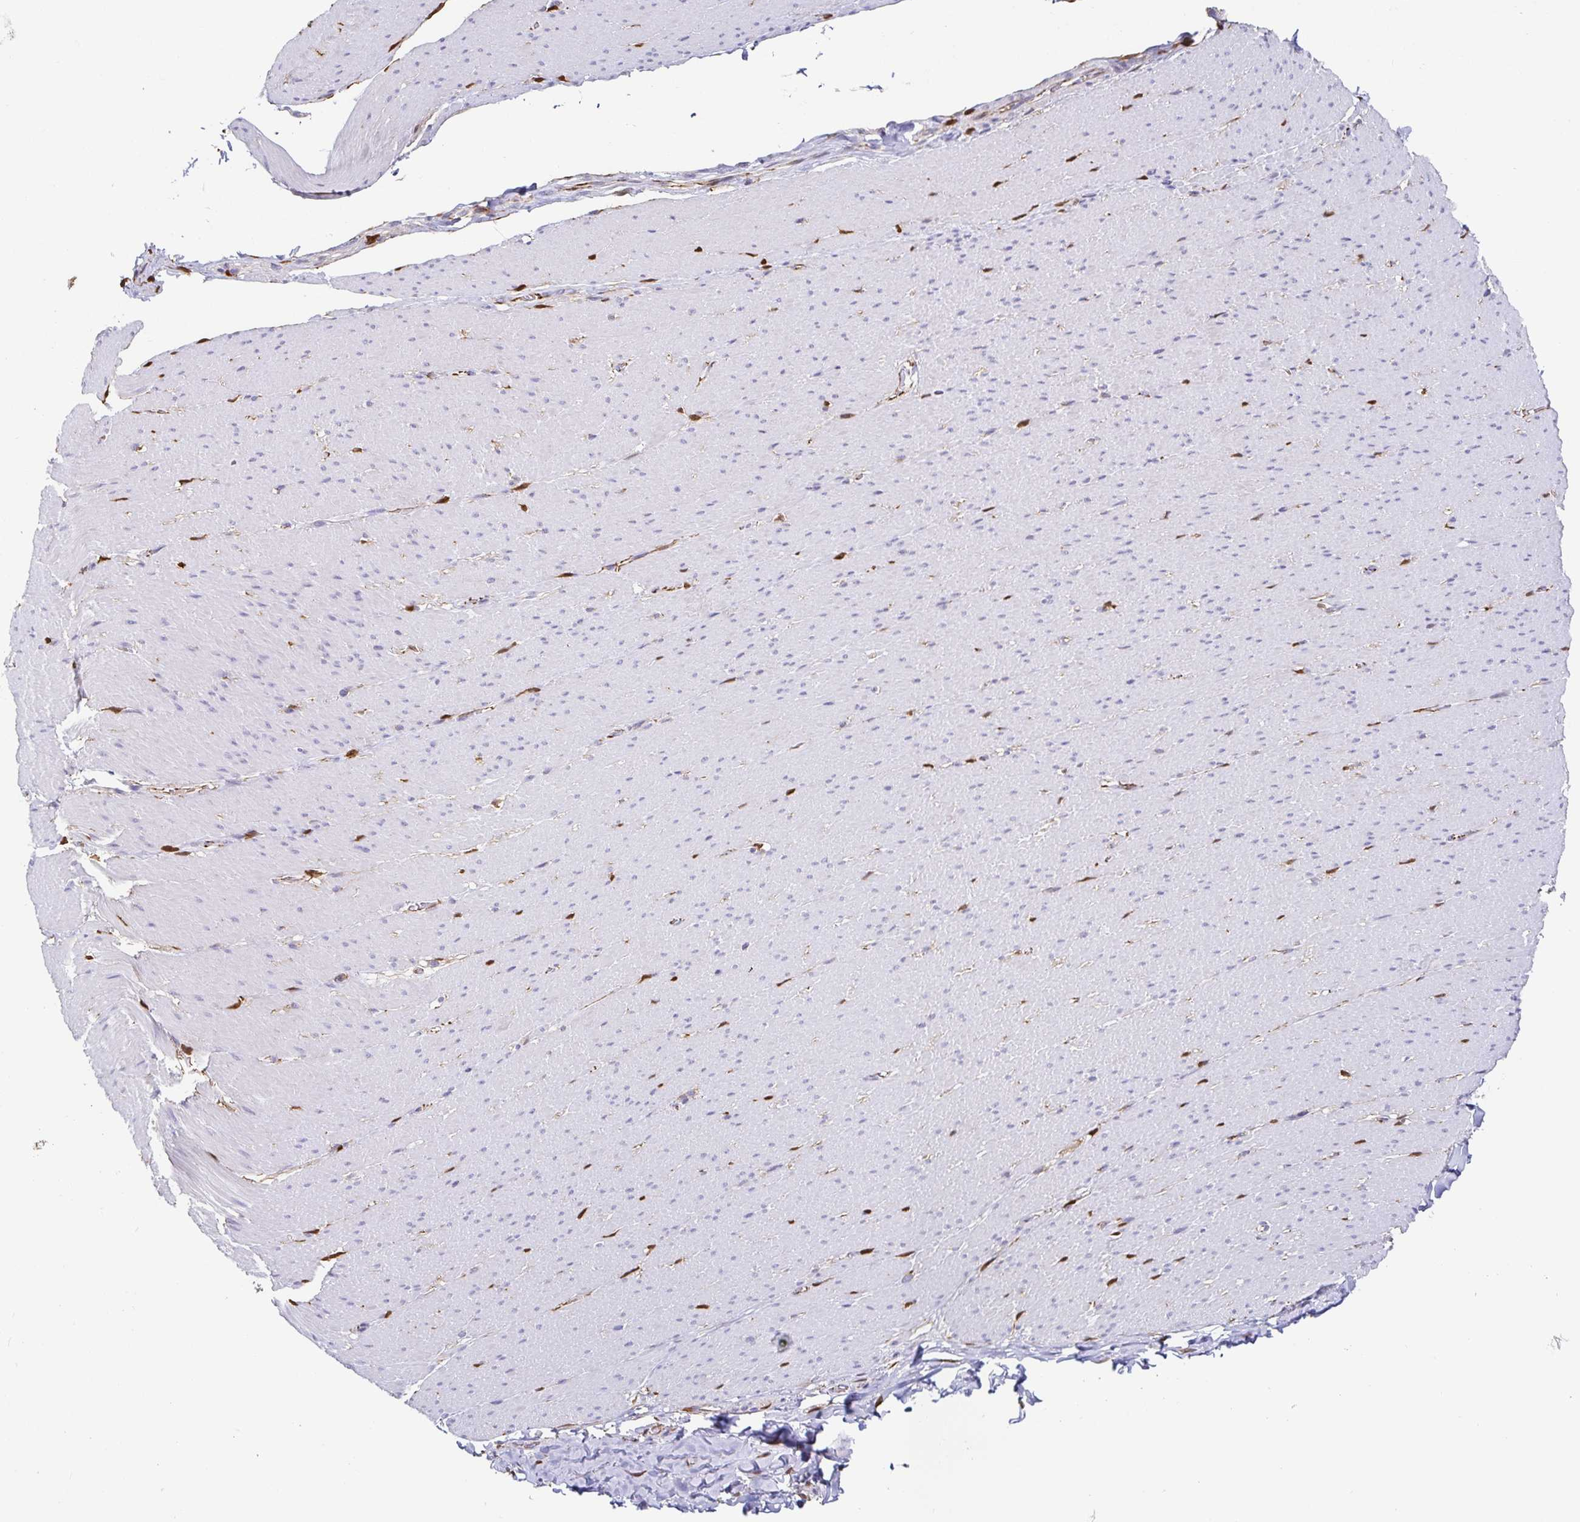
{"staining": {"intensity": "negative", "quantity": "none", "location": "none"}, "tissue": "smooth muscle", "cell_type": "Smooth muscle cells", "image_type": "normal", "snomed": [{"axis": "morphology", "description": "Normal tissue, NOS"}, {"axis": "topography", "description": "Smooth muscle"}, {"axis": "topography", "description": "Rectum"}], "caption": "The micrograph reveals no significant expression in smooth muscle cells of smooth muscle.", "gene": "PIWIL3", "patient": {"sex": "male", "age": 53}}